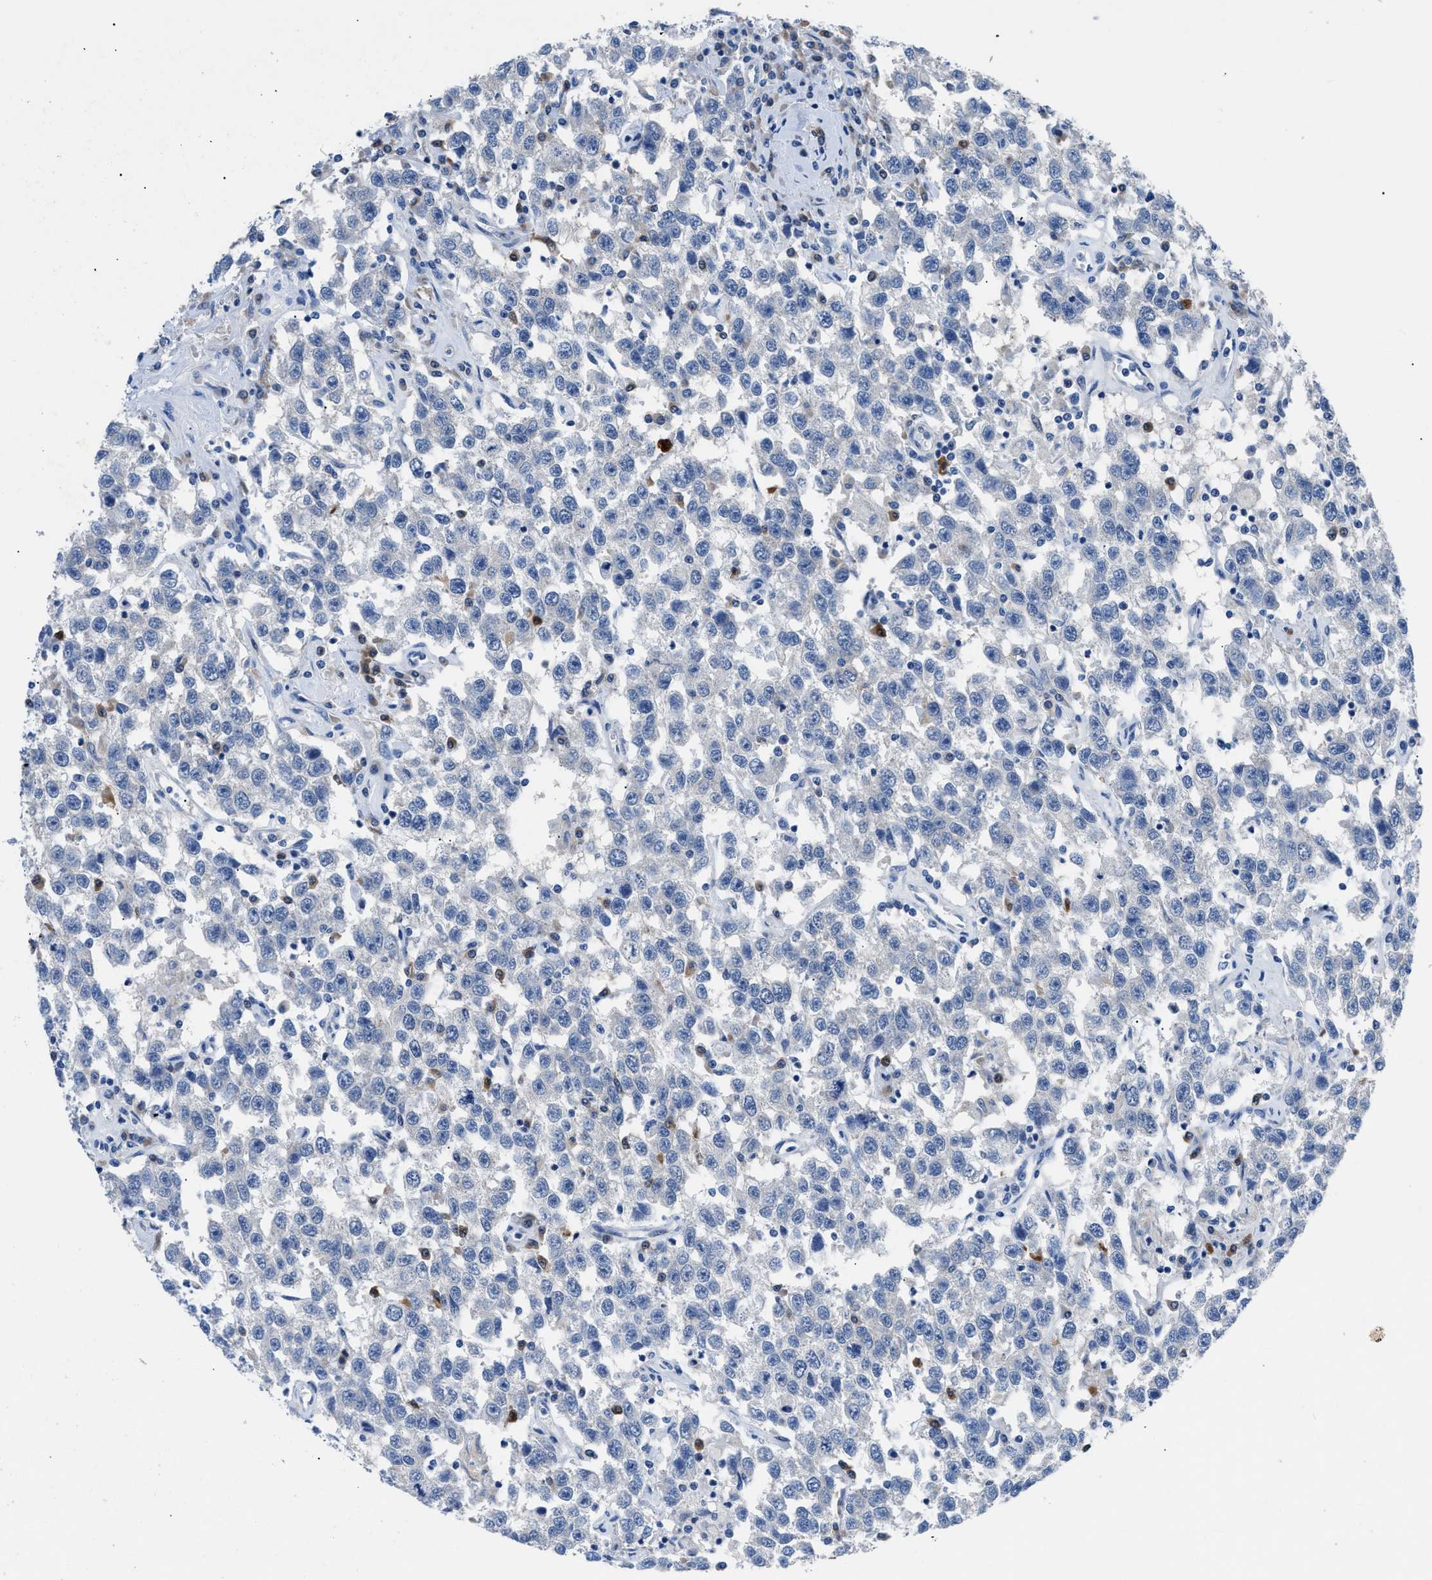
{"staining": {"intensity": "negative", "quantity": "none", "location": "none"}, "tissue": "testis cancer", "cell_type": "Tumor cells", "image_type": "cancer", "snomed": [{"axis": "morphology", "description": "Seminoma, NOS"}, {"axis": "topography", "description": "Testis"}], "caption": "An immunohistochemistry image of seminoma (testis) is shown. There is no staining in tumor cells of seminoma (testis).", "gene": "UAP1", "patient": {"sex": "male", "age": 41}}